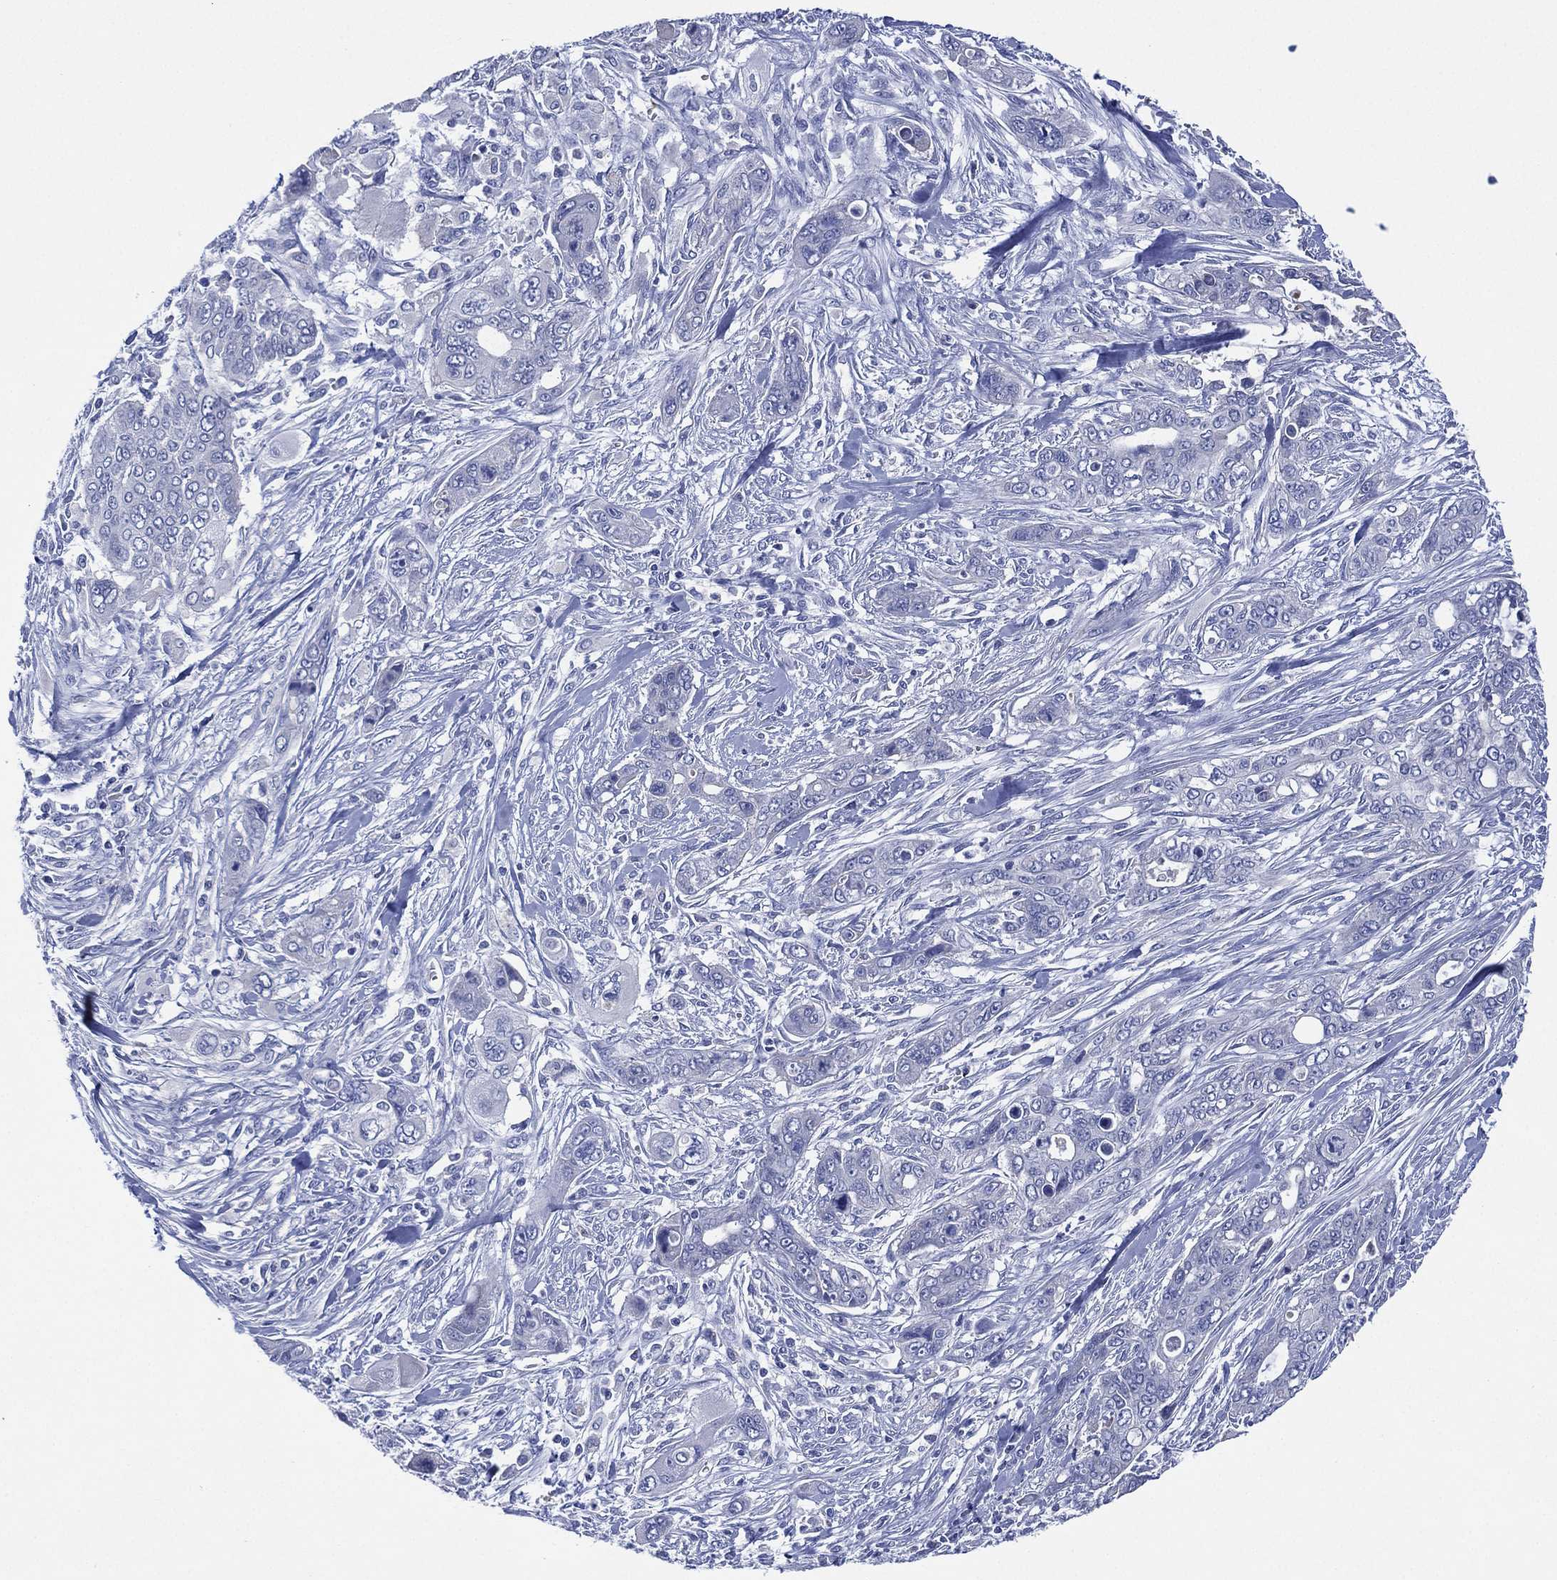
{"staining": {"intensity": "negative", "quantity": "none", "location": "none"}, "tissue": "pancreatic cancer", "cell_type": "Tumor cells", "image_type": "cancer", "snomed": [{"axis": "morphology", "description": "Adenocarcinoma, NOS"}, {"axis": "topography", "description": "Pancreas"}], "caption": "There is no significant positivity in tumor cells of pancreatic cancer (adenocarcinoma). The staining was performed using DAB (3,3'-diaminobenzidine) to visualize the protein expression in brown, while the nuclei were stained in blue with hematoxylin (Magnification: 20x).", "gene": "CHRNA3", "patient": {"sex": "male", "age": 47}}